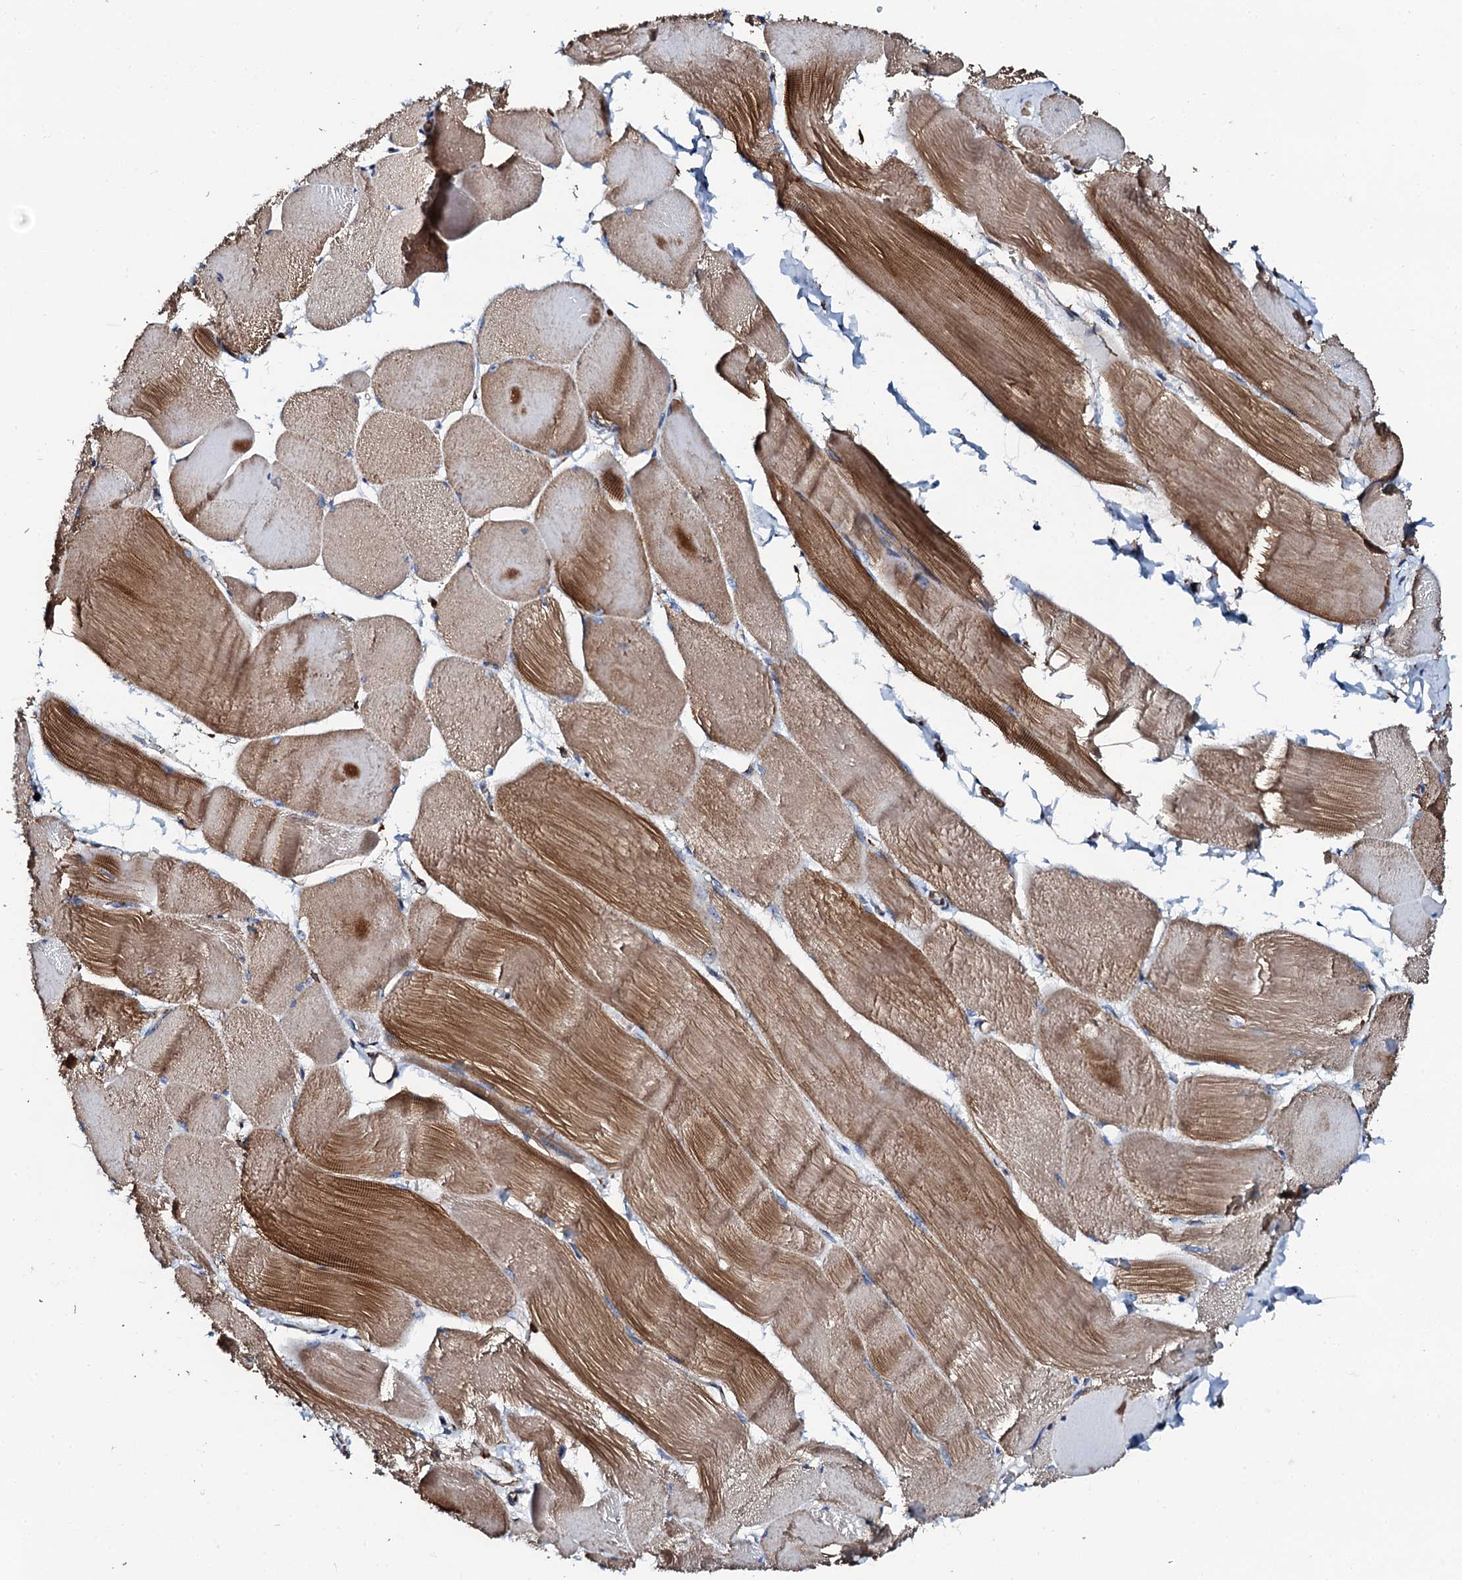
{"staining": {"intensity": "strong", "quantity": ">75%", "location": "cytoplasmic/membranous"}, "tissue": "skeletal muscle", "cell_type": "Myocytes", "image_type": "normal", "snomed": [{"axis": "morphology", "description": "Normal tissue, NOS"}, {"axis": "morphology", "description": "Basal cell carcinoma"}, {"axis": "topography", "description": "Skeletal muscle"}], "caption": "Myocytes exhibit high levels of strong cytoplasmic/membranous staining in approximately >75% of cells in unremarkable human skeletal muscle. (IHC, brightfield microscopy, high magnification).", "gene": "INTS10", "patient": {"sex": "female", "age": 64}}